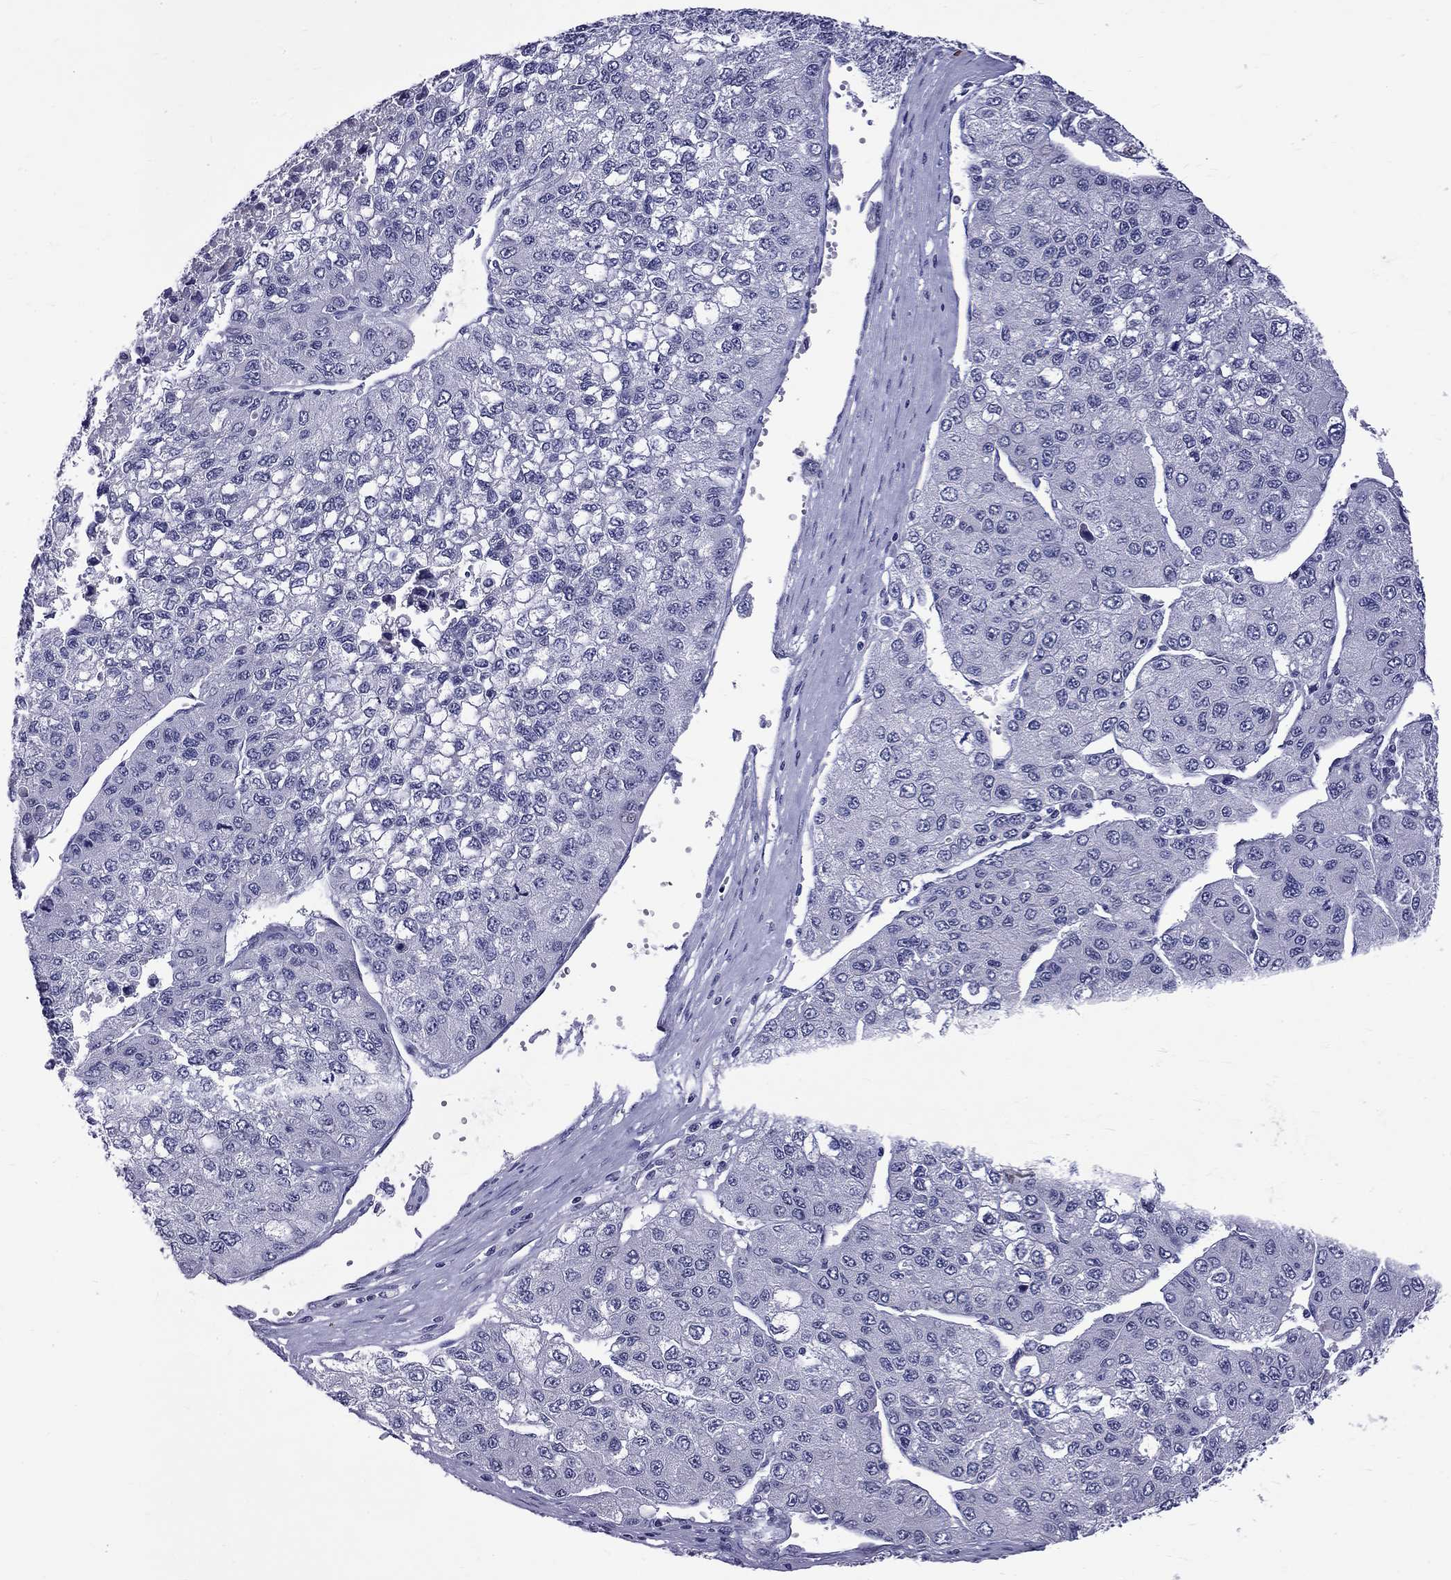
{"staining": {"intensity": "negative", "quantity": "none", "location": "none"}, "tissue": "liver cancer", "cell_type": "Tumor cells", "image_type": "cancer", "snomed": [{"axis": "morphology", "description": "Carcinoma, Hepatocellular, NOS"}, {"axis": "topography", "description": "Liver"}], "caption": "Immunohistochemistry of human hepatocellular carcinoma (liver) exhibits no staining in tumor cells.", "gene": "RTL9", "patient": {"sex": "female", "age": 66}}